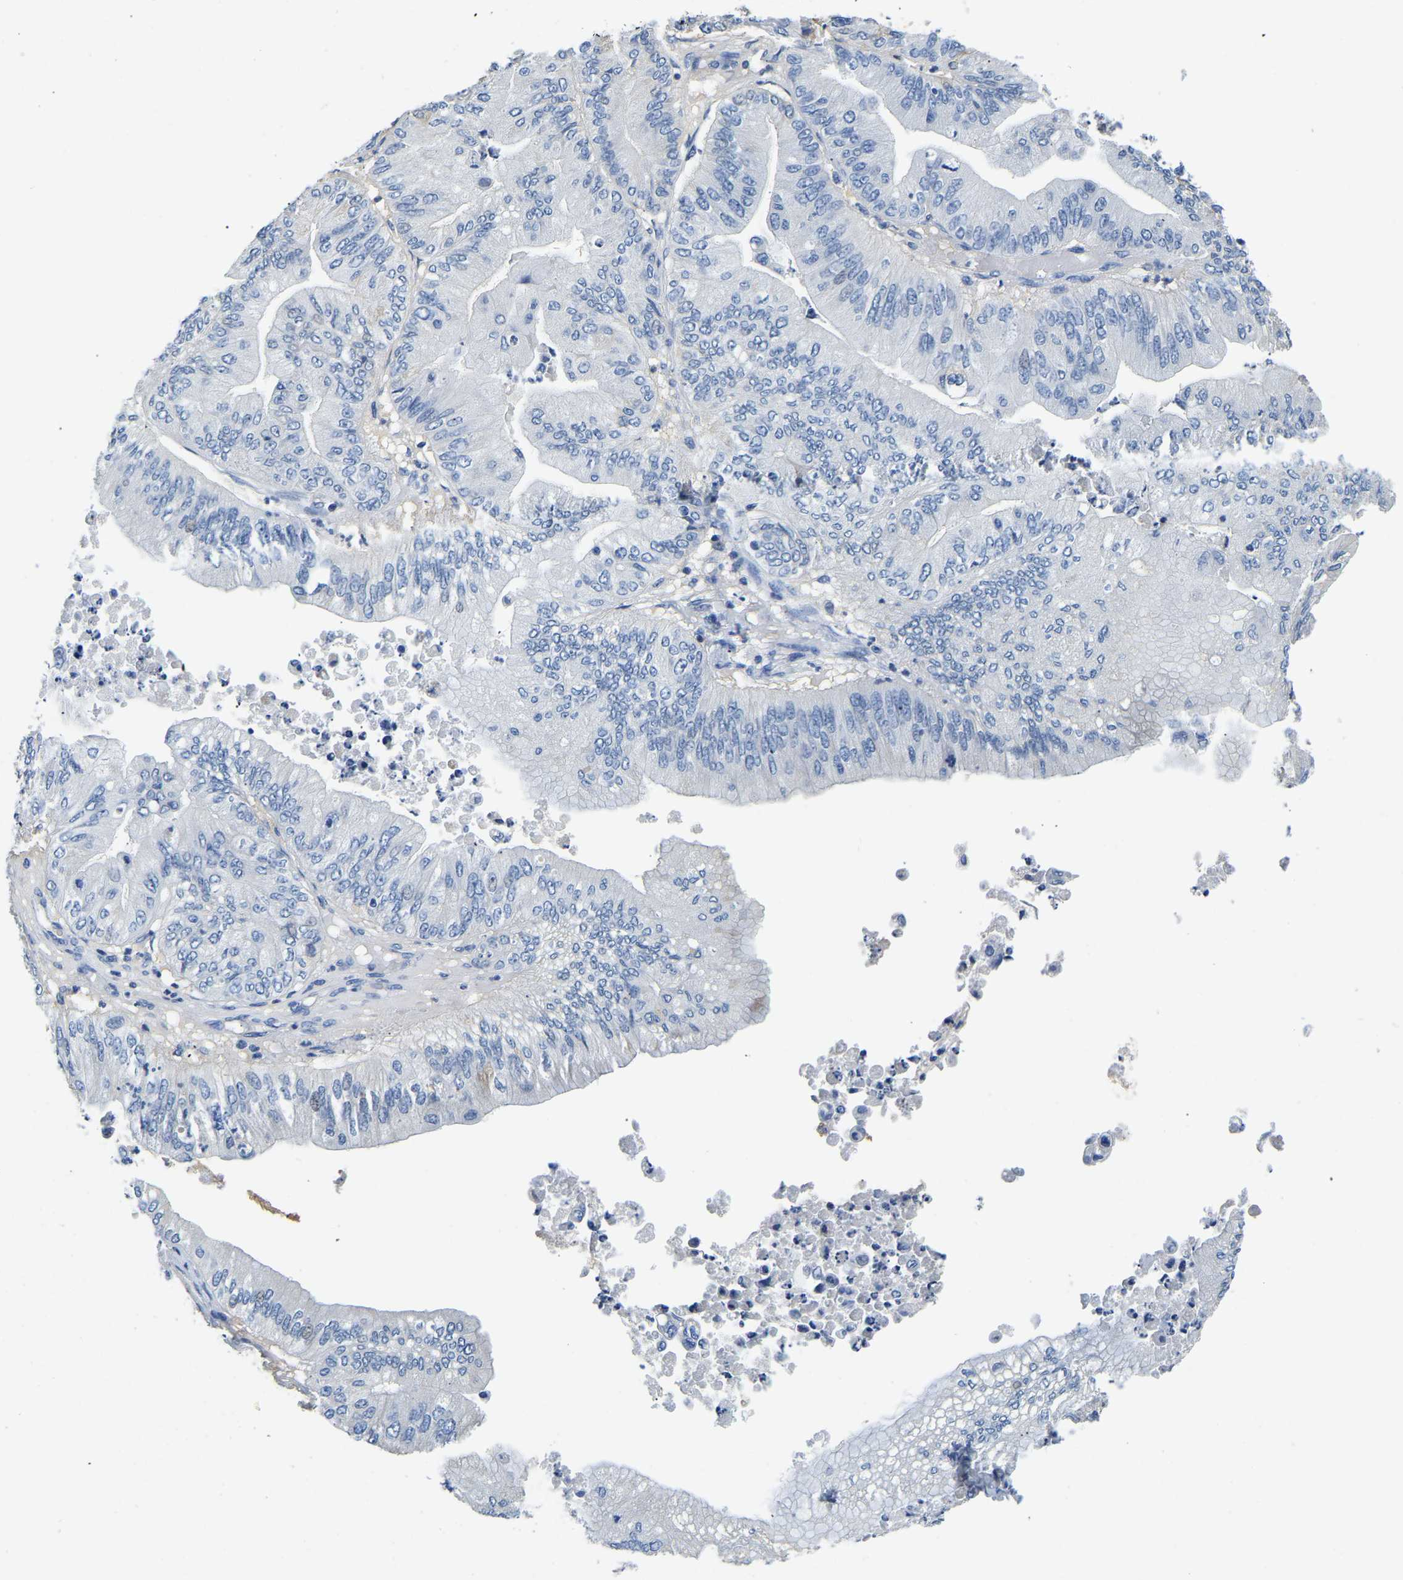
{"staining": {"intensity": "negative", "quantity": "none", "location": "none"}, "tissue": "ovarian cancer", "cell_type": "Tumor cells", "image_type": "cancer", "snomed": [{"axis": "morphology", "description": "Cystadenocarcinoma, mucinous, NOS"}, {"axis": "topography", "description": "Ovary"}], "caption": "Human ovarian mucinous cystadenocarcinoma stained for a protein using immunohistochemistry exhibits no staining in tumor cells.", "gene": "PCK2", "patient": {"sex": "female", "age": 61}}